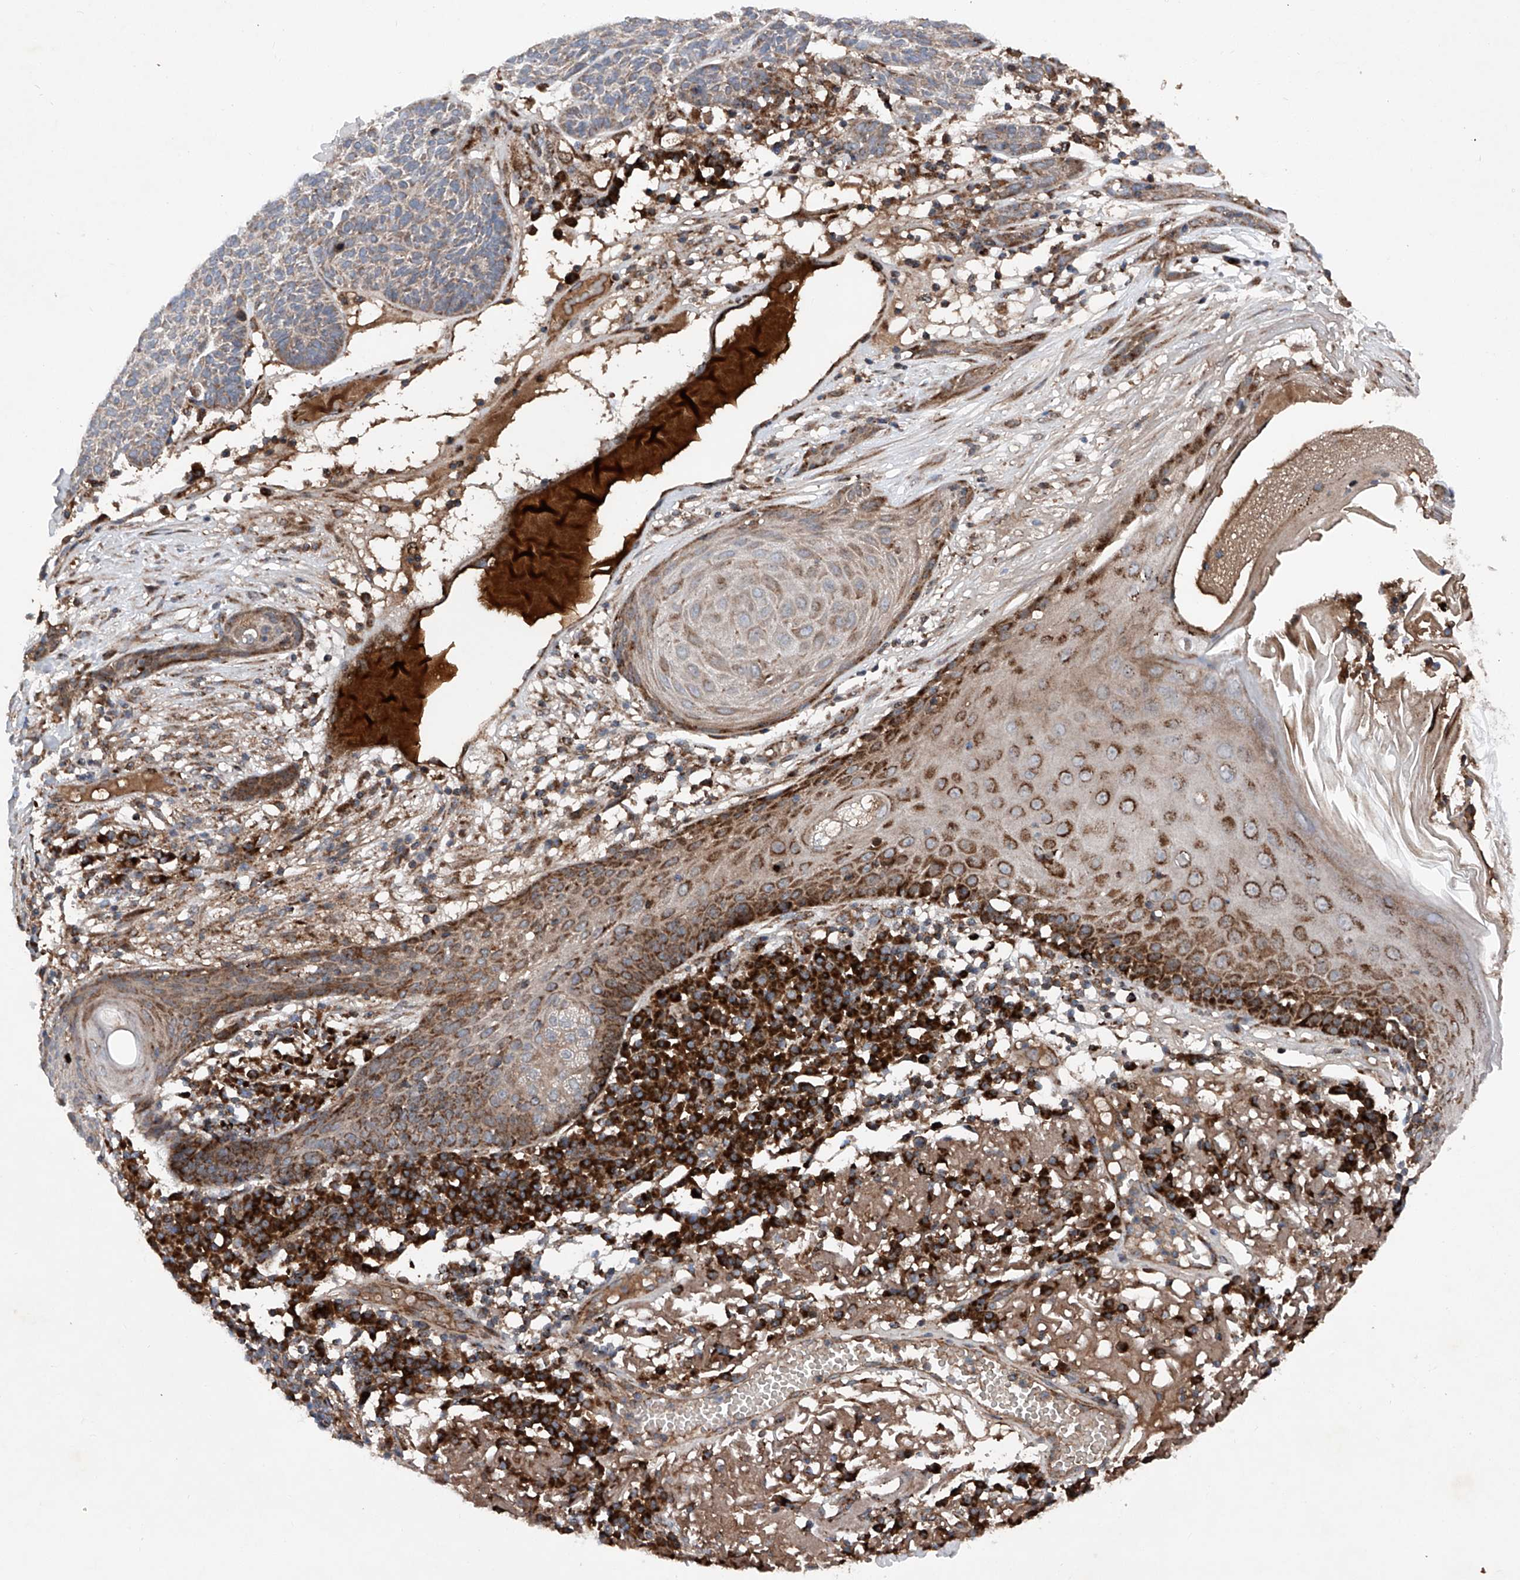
{"staining": {"intensity": "moderate", "quantity": ">75%", "location": "cytoplasmic/membranous"}, "tissue": "skin cancer", "cell_type": "Tumor cells", "image_type": "cancer", "snomed": [{"axis": "morphology", "description": "Squamous cell carcinoma, NOS"}, {"axis": "topography", "description": "Skin"}], "caption": "IHC micrograph of skin squamous cell carcinoma stained for a protein (brown), which shows medium levels of moderate cytoplasmic/membranous positivity in approximately >75% of tumor cells.", "gene": "DAD1", "patient": {"sex": "female", "age": 90}}